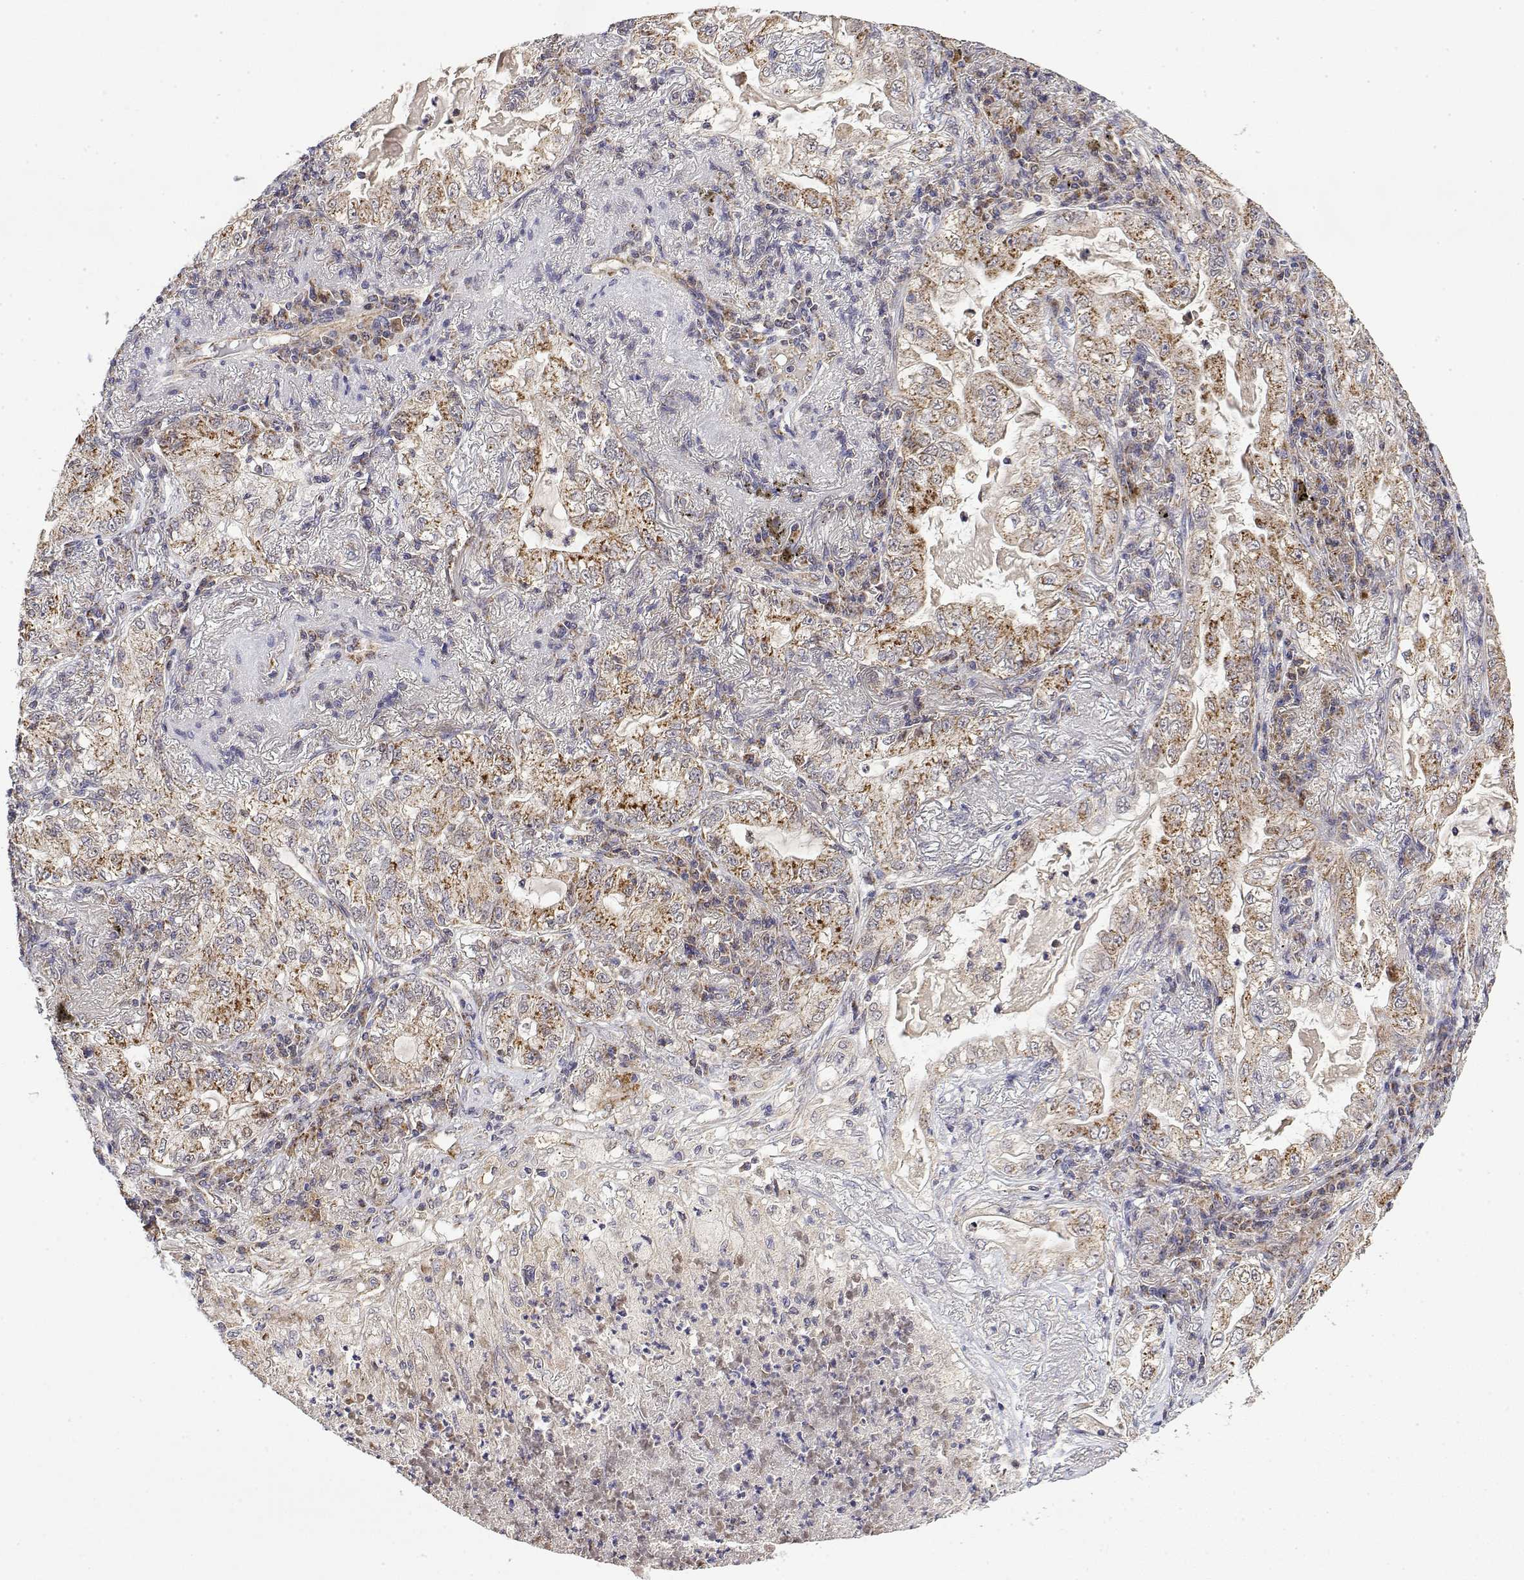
{"staining": {"intensity": "moderate", "quantity": ">75%", "location": "cytoplasmic/membranous"}, "tissue": "lung cancer", "cell_type": "Tumor cells", "image_type": "cancer", "snomed": [{"axis": "morphology", "description": "Adenocarcinoma, NOS"}, {"axis": "topography", "description": "Lung"}], "caption": "This is a photomicrograph of immunohistochemistry staining of lung cancer, which shows moderate positivity in the cytoplasmic/membranous of tumor cells.", "gene": "GADD45GIP1", "patient": {"sex": "female", "age": 73}}